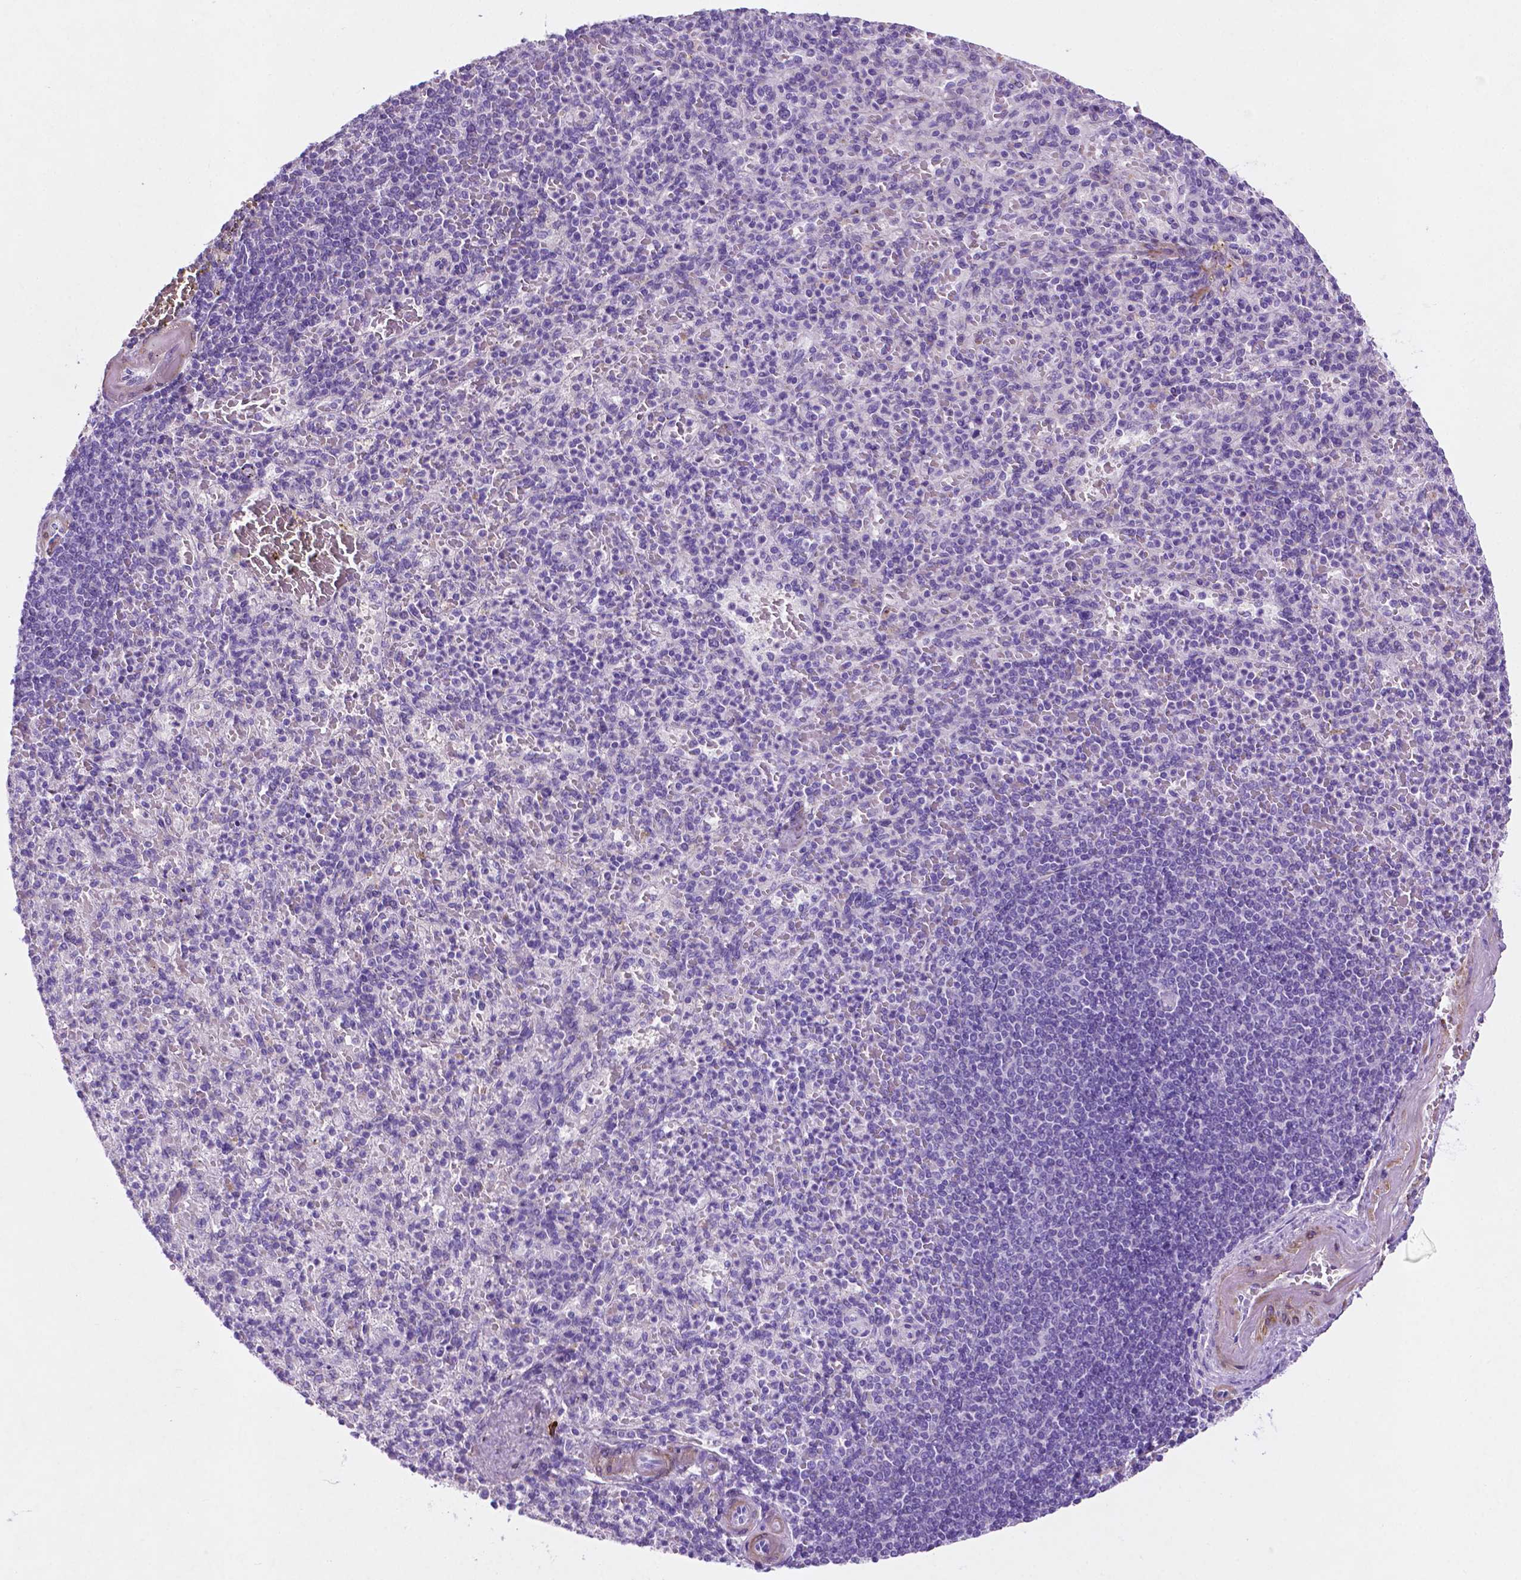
{"staining": {"intensity": "negative", "quantity": "none", "location": "none"}, "tissue": "spleen", "cell_type": "Cells in red pulp", "image_type": "normal", "snomed": [{"axis": "morphology", "description": "Normal tissue, NOS"}, {"axis": "topography", "description": "Spleen"}], "caption": "Protein analysis of normal spleen exhibits no significant staining in cells in red pulp.", "gene": "ASPG", "patient": {"sex": "female", "age": 74}}